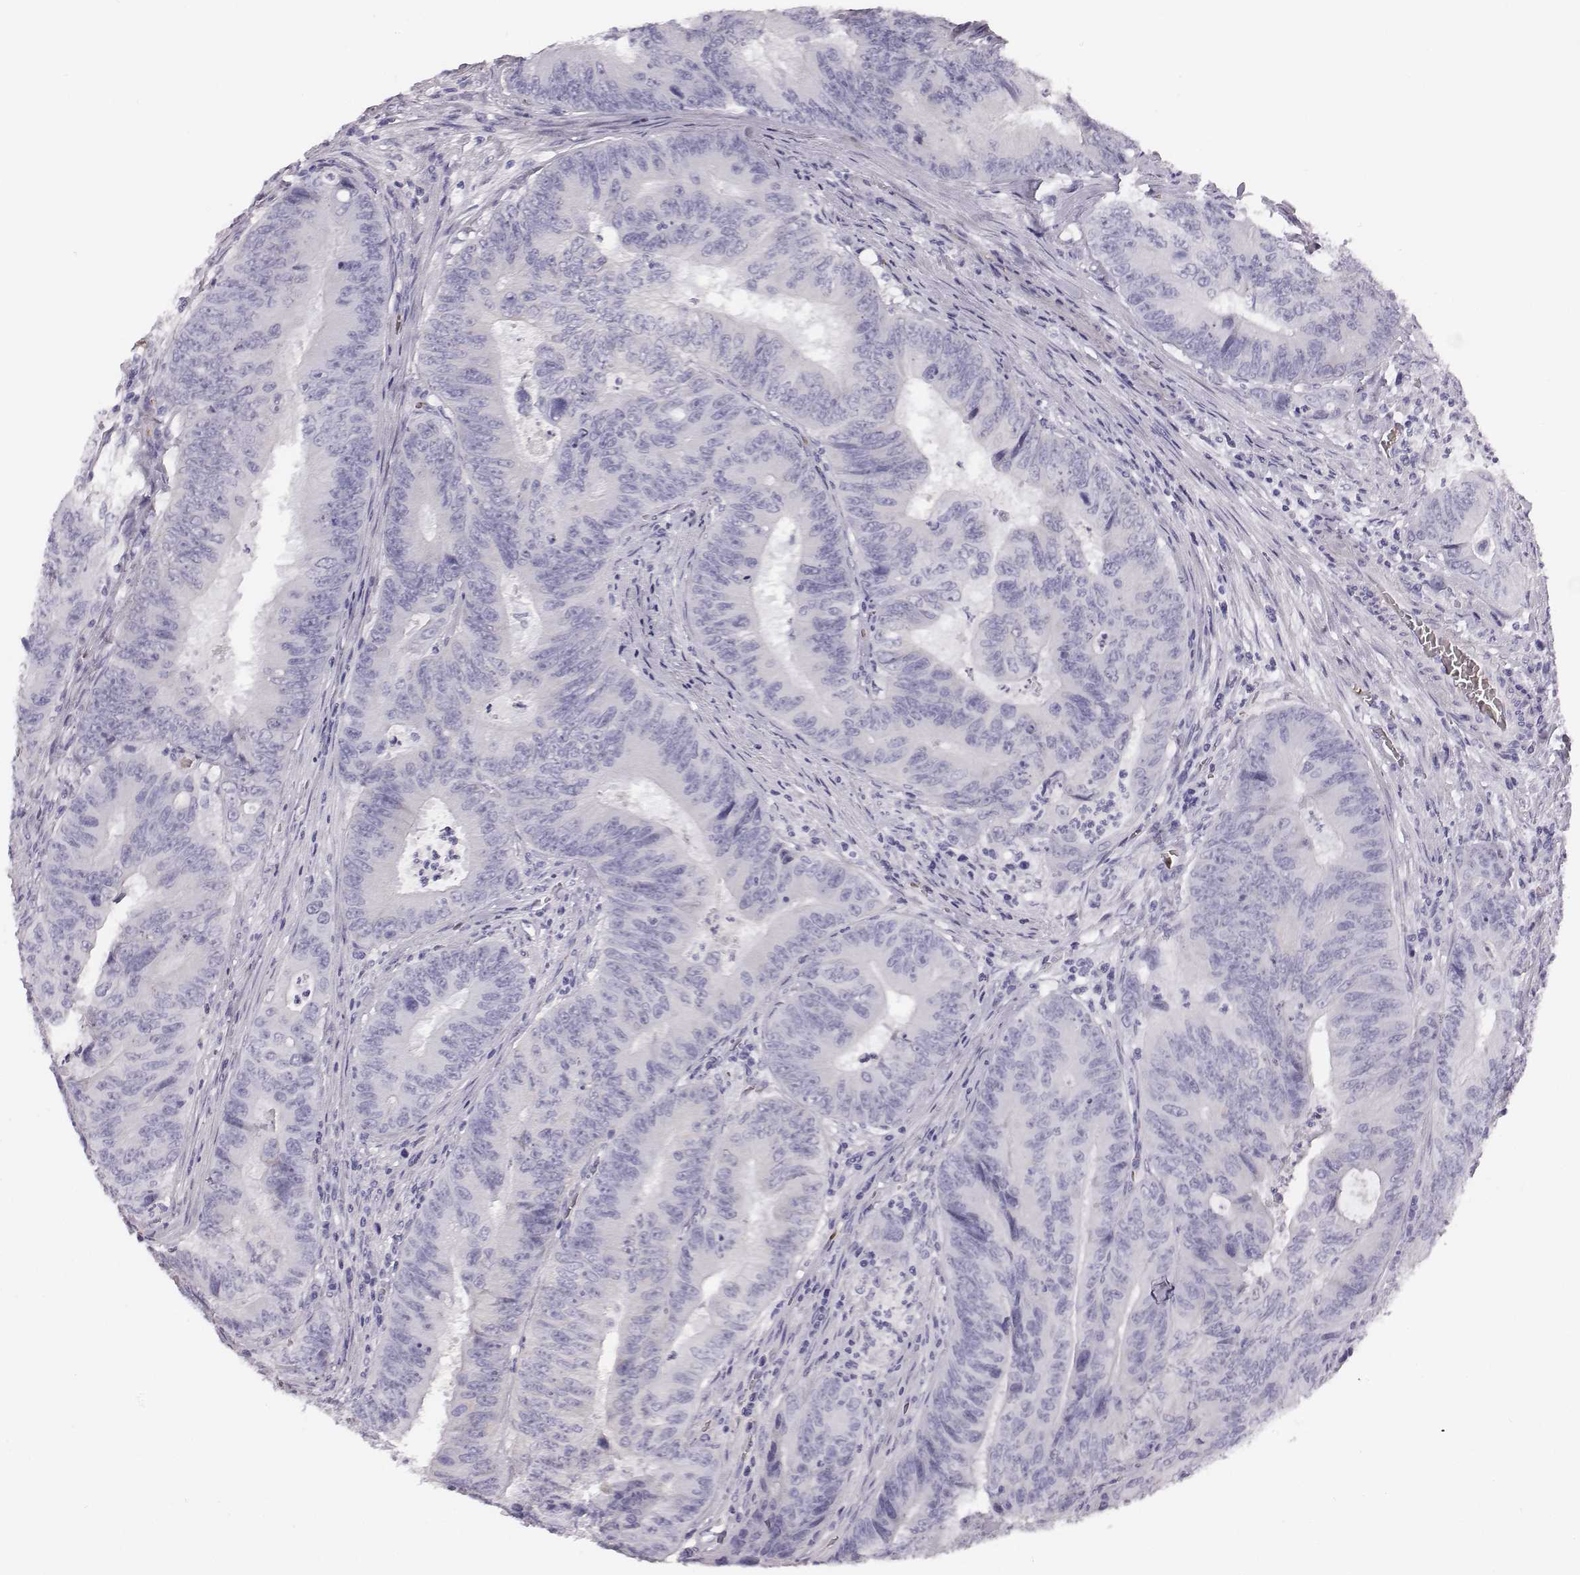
{"staining": {"intensity": "negative", "quantity": "none", "location": "none"}, "tissue": "colorectal cancer", "cell_type": "Tumor cells", "image_type": "cancer", "snomed": [{"axis": "morphology", "description": "Adenocarcinoma, NOS"}, {"axis": "topography", "description": "Colon"}], "caption": "High magnification brightfield microscopy of adenocarcinoma (colorectal) stained with DAB (3,3'-diaminobenzidine) (brown) and counterstained with hematoxylin (blue): tumor cells show no significant positivity.", "gene": "HBZ", "patient": {"sex": "female", "age": 48}}